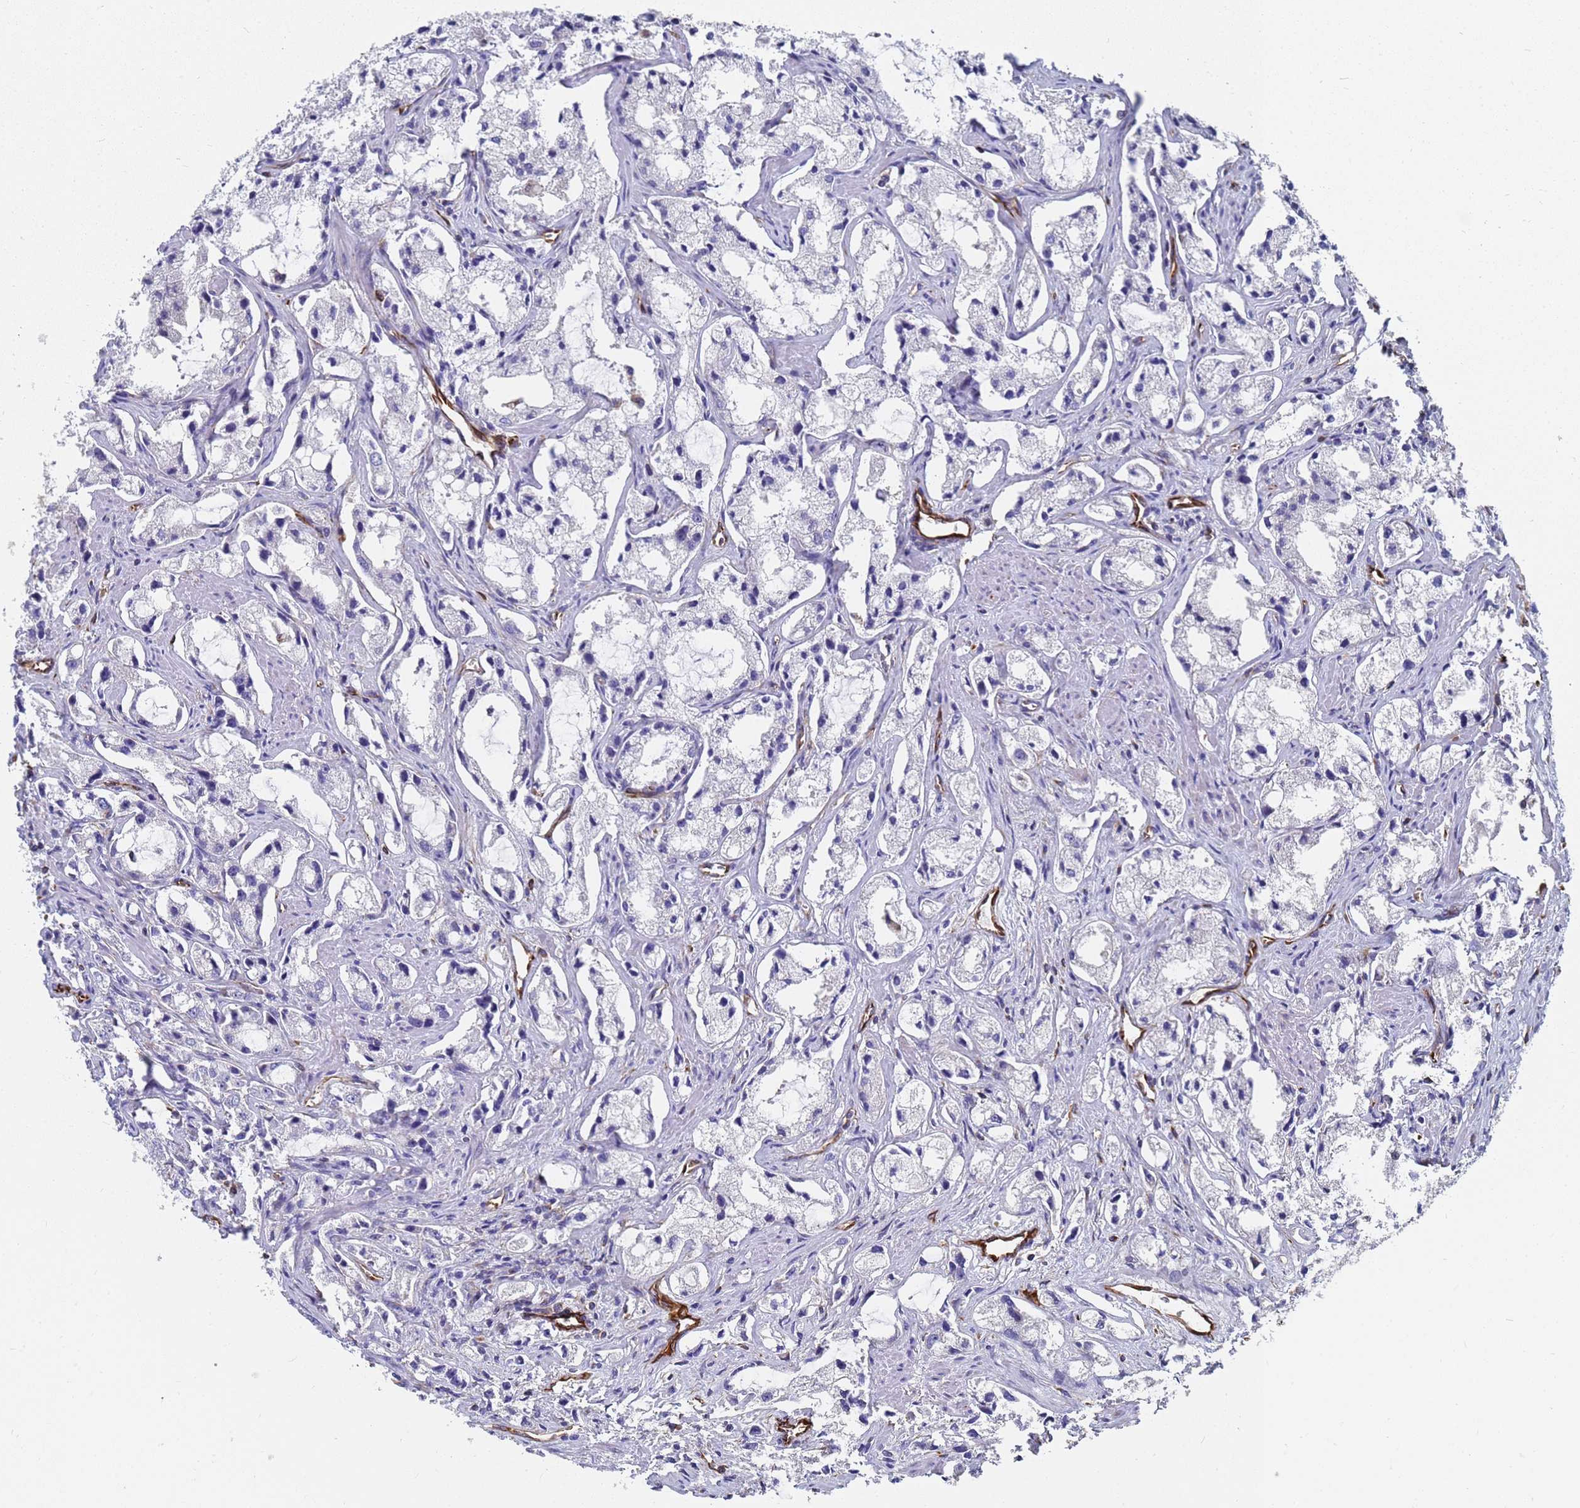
{"staining": {"intensity": "negative", "quantity": "none", "location": "none"}, "tissue": "prostate cancer", "cell_type": "Tumor cells", "image_type": "cancer", "snomed": [{"axis": "morphology", "description": "Adenocarcinoma, High grade"}, {"axis": "topography", "description": "Prostate"}], "caption": "IHC of prostate cancer (adenocarcinoma (high-grade)) shows no expression in tumor cells.", "gene": "SYT13", "patient": {"sex": "male", "age": 66}}